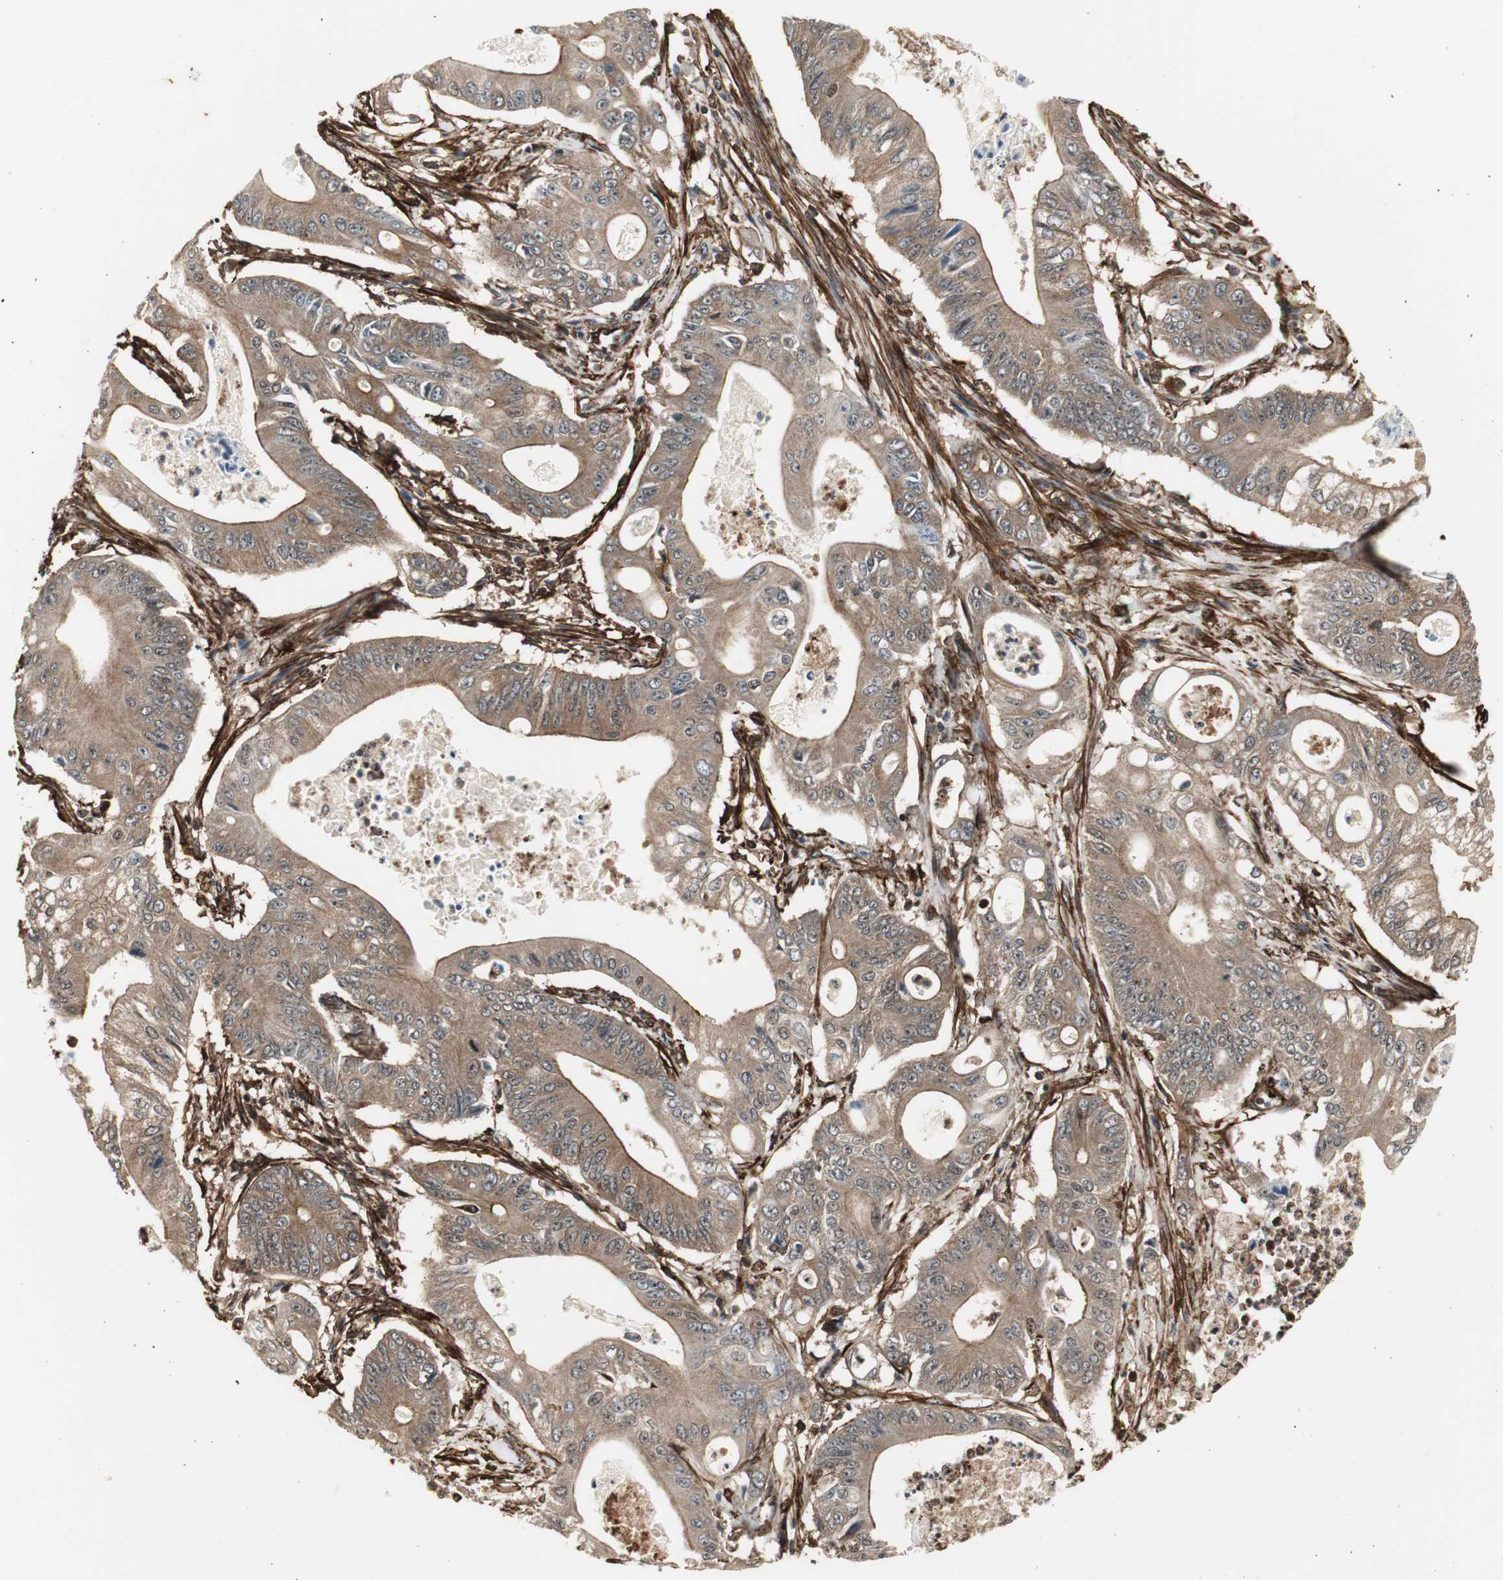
{"staining": {"intensity": "moderate", "quantity": ">75%", "location": "cytoplasmic/membranous"}, "tissue": "pancreatic cancer", "cell_type": "Tumor cells", "image_type": "cancer", "snomed": [{"axis": "morphology", "description": "Normal tissue, NOS"}, {"axis": "topography", "description": "Lymph node"}], "caption": "IHC (DAB (3,3'-diaminobenzidine)) staining of human pancreatic cancer exhibits moderate cytoplasmic/membranous protein staining in about >75% of tumor cells.", "gene": "PTPN11", "patient": {"sex": "male", "age": 62}}